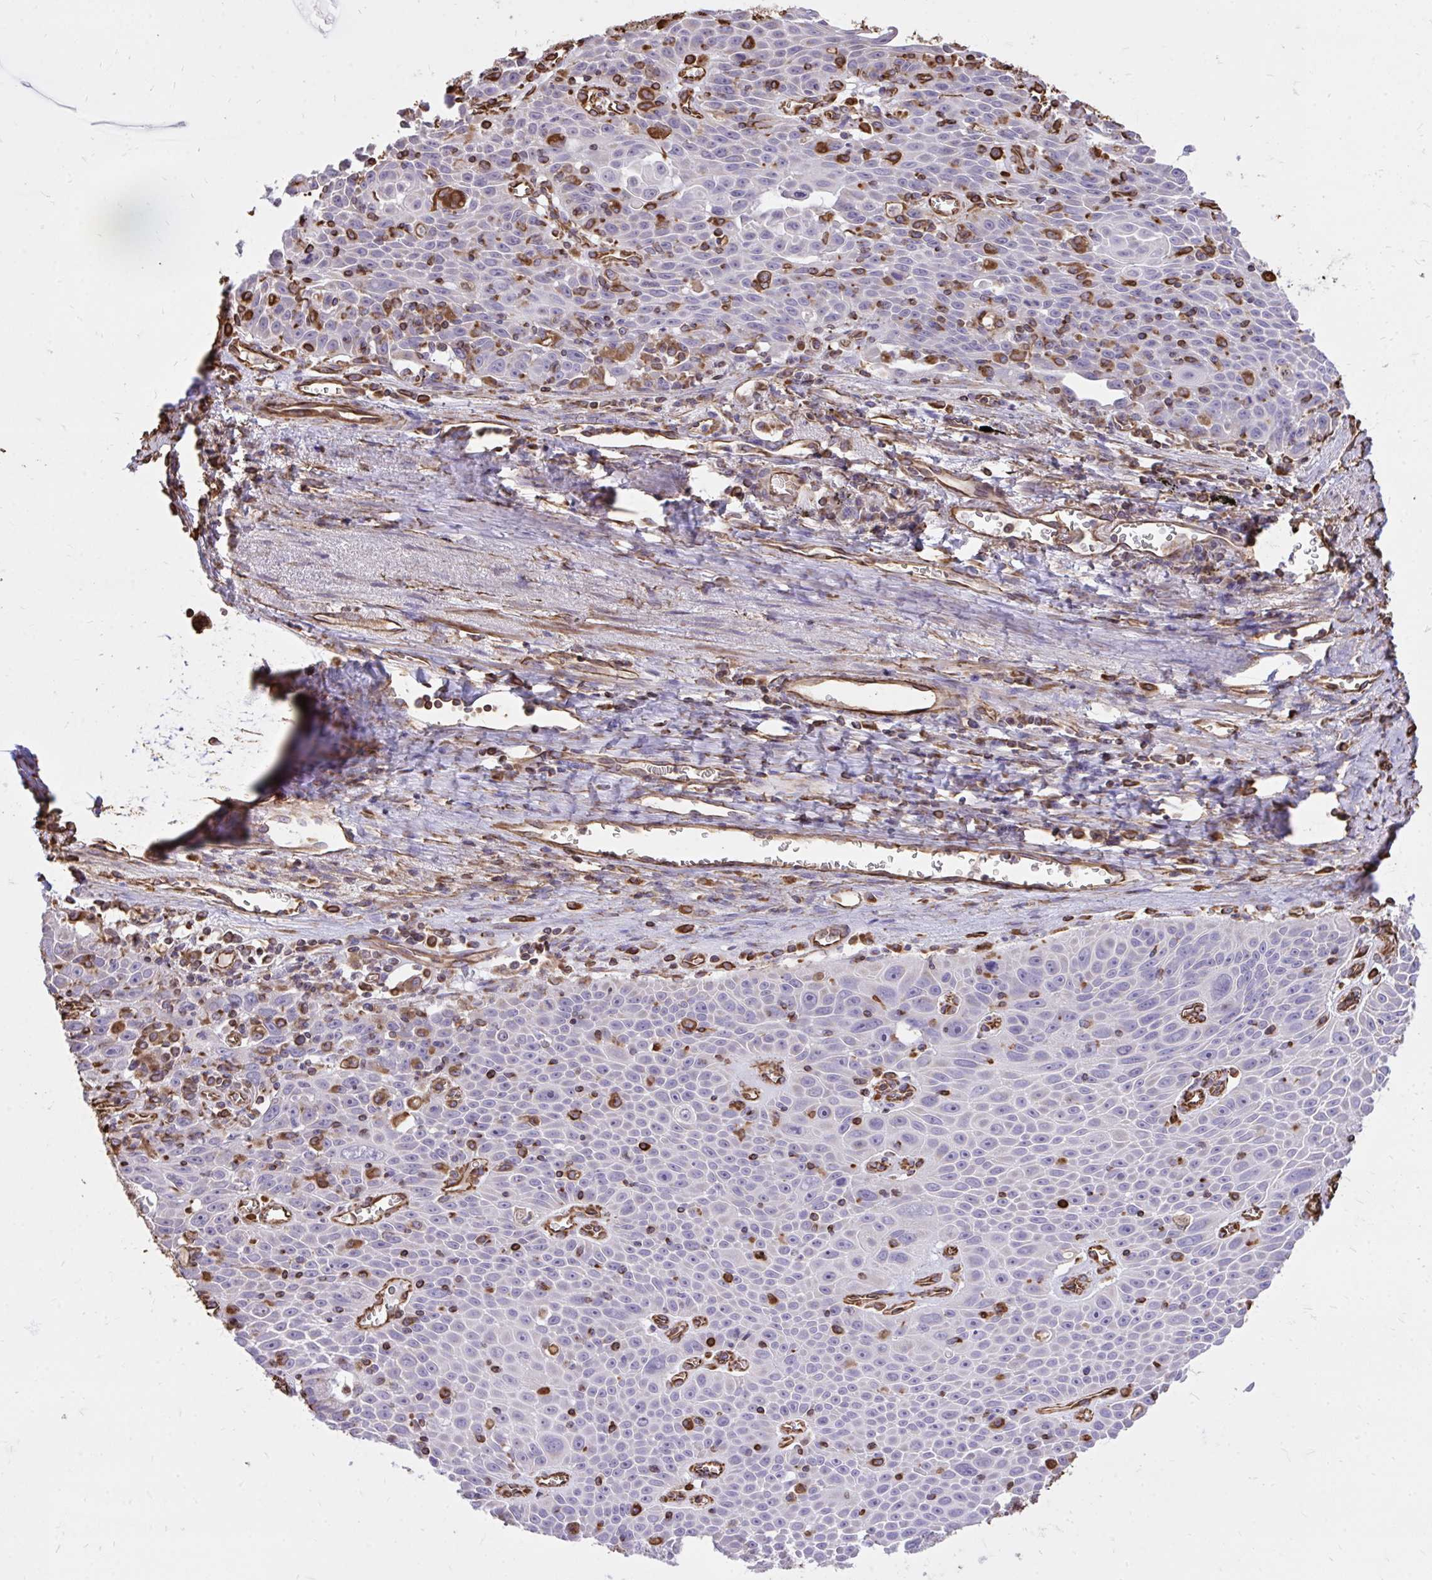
{"staining": {"intensity": "negative", "quantity": "none", "location": "none"}, "tissue": "lung cancer", "cell_type": "Tumor cells", "image_type": "cancer", "snomed": [{"axis": "morphology", "description": "Squamous cell carcinoma, NOS"}, {"axis": "morphology", "description": "Squamous cell carcinoma, metastatic, NOS"}, {"axis": "topography", "description": "Lymph node"}, {"axis": "topography", "description": "Lung"}], "caption": "Tumor cells are negative for brown protein staining in lung cancer.", "gene": "RNF103", "patient": {"sex": "female", "age": 62}}